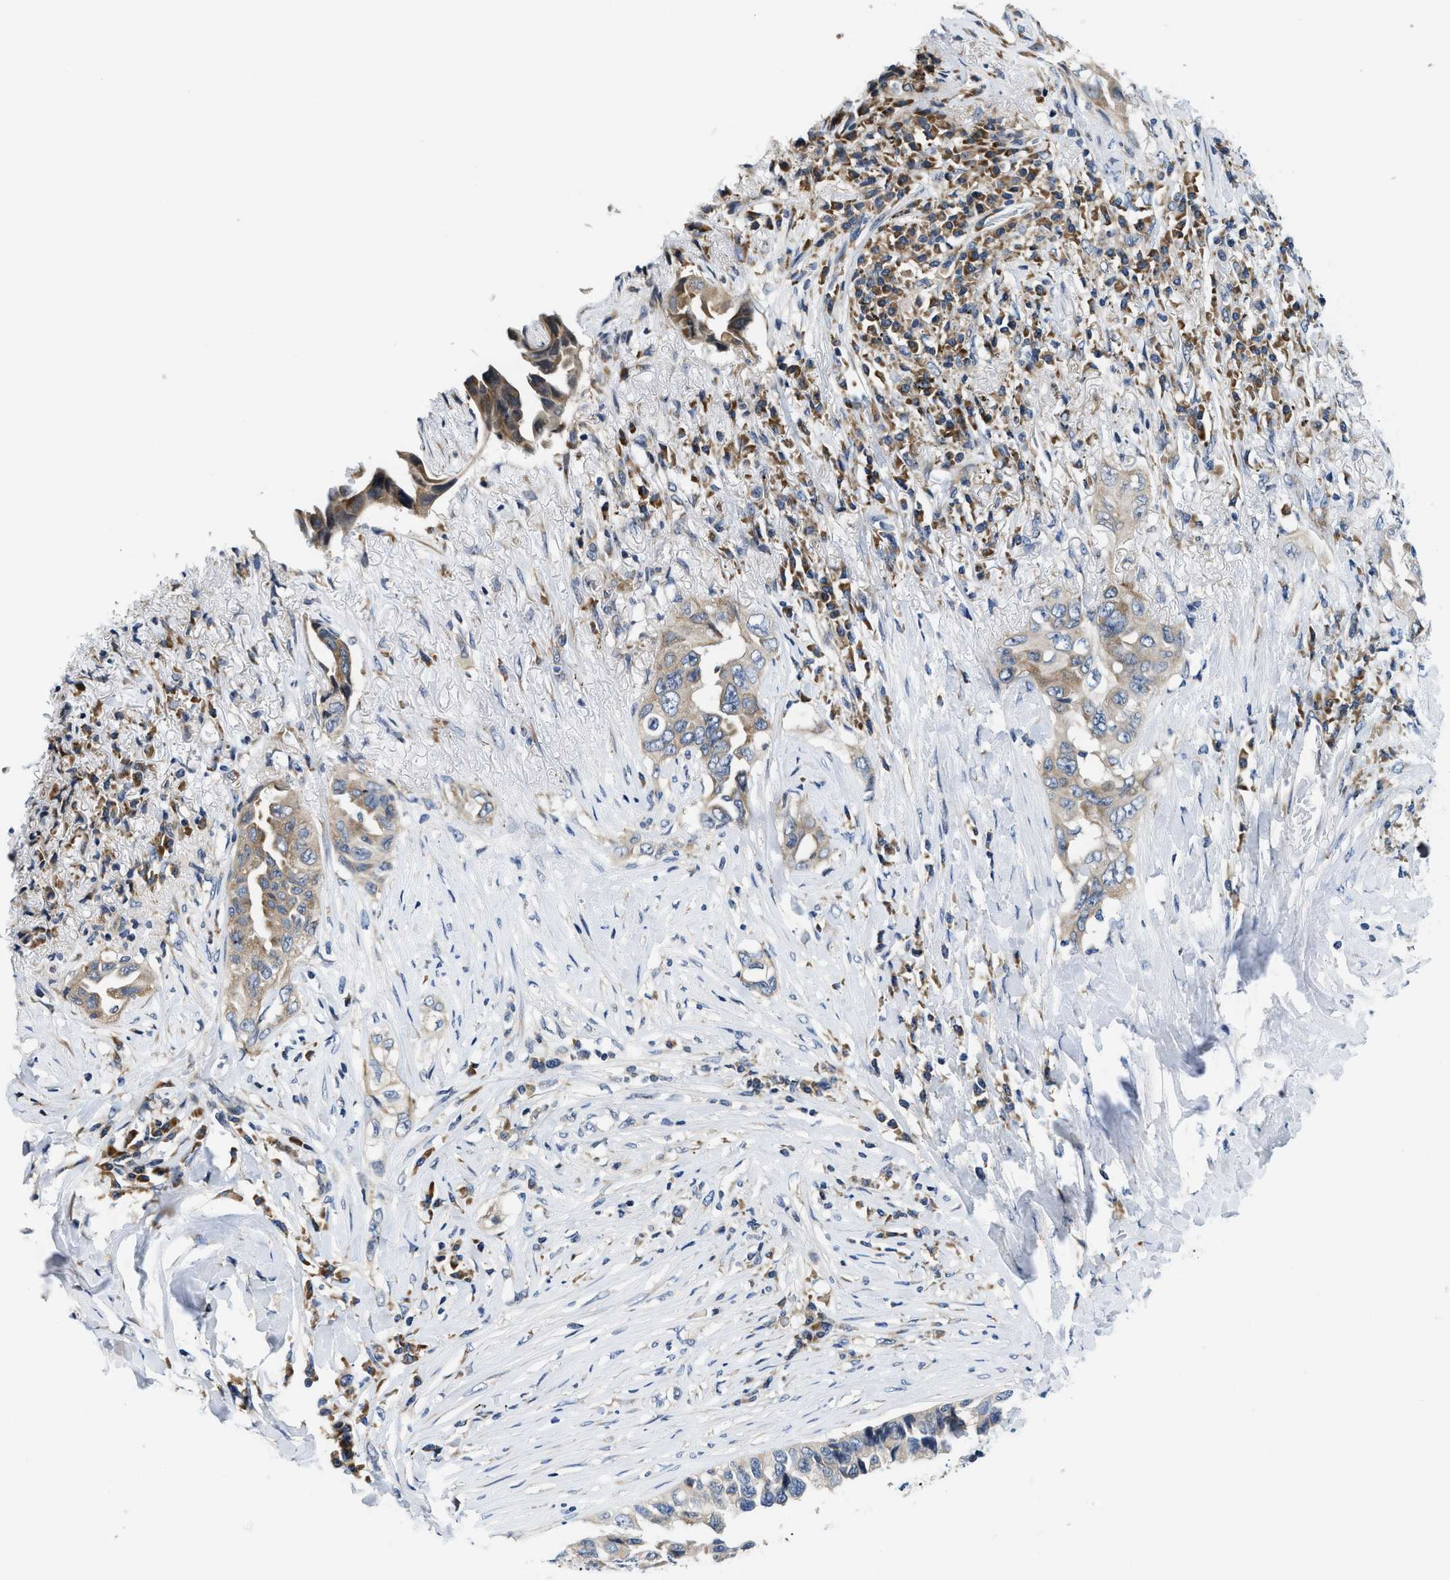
{"staining": {"intensity": "weak", "quantity": "25%-75%", "location": "cytoplasmic/membranous"}, "tissue": "lung cancer", "cell_type": "Tumor cells", "image_type": "cancer", "snomed": [{"axis": "morphology", "description": "Adenocarcinoma, NOS"}, {"axis": "topography", "description": "Lung"}], "caption": "Protein positivity by immunohistochemistry reveals weak cytoplasmic/membranous positivity in about 25%-75% of tumor cells in lung adenocarcinoma. The staining is performed using DAB brown chromogen to label protein expression. The nuclei are counter-stained blue using hematoxylin.", "gene": "IKBKE", "patient": {"sex": "female", "age": 51}}